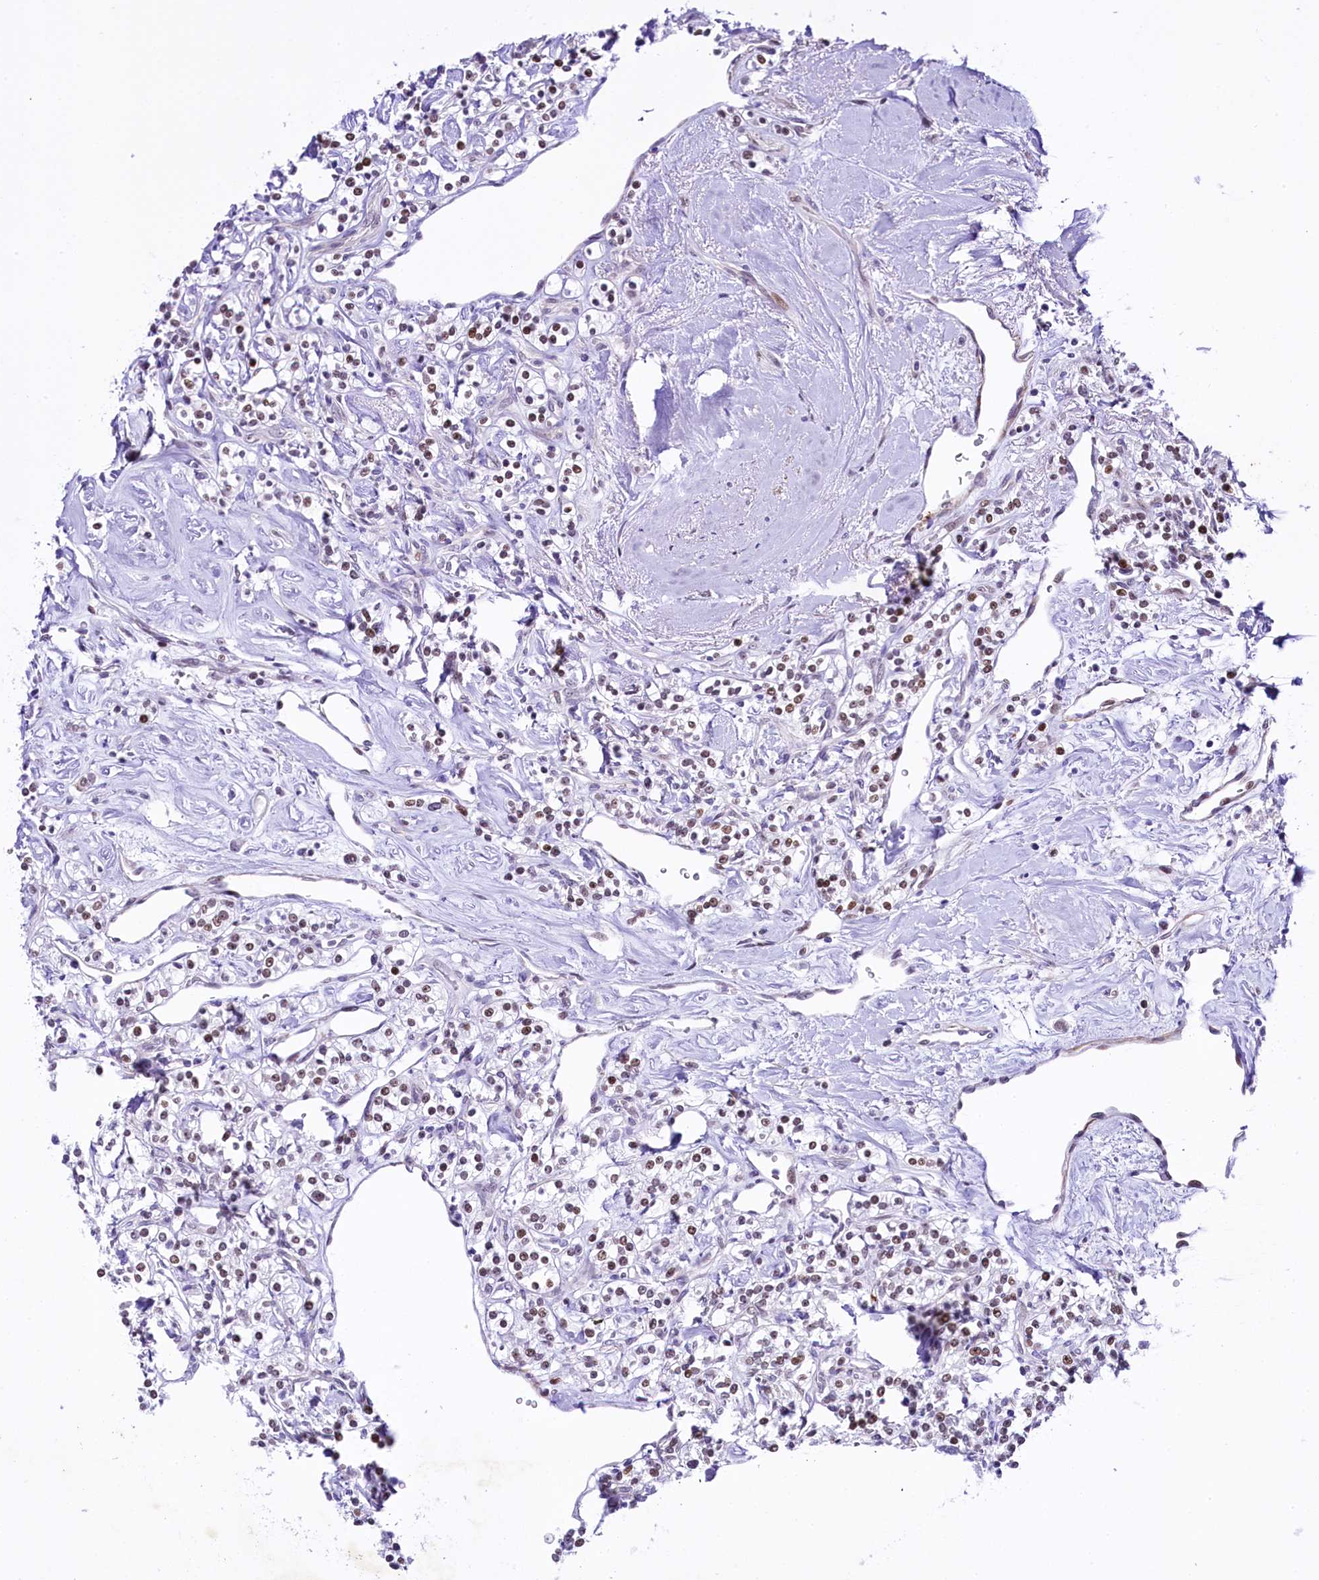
{"staining": {"intensity": "weak", "quantity": "25%-75%", "location": "nuclear"}, "tissue": "renal cancer", "cell_type": "Tumor cells", "image_type": "cancer", "snomed": [{"axis": "morphology", "description": "Adenocarcinoma, NOS"}, {"axis": "topography", "description": "Kidney"}], "caption": "Tumor cells reveal low levels of weak nuclear positivity in about 25%-75% of cells in renal cancer.", "gene": "SAMD10", "patient": {"sex": "male", "age": 77}}